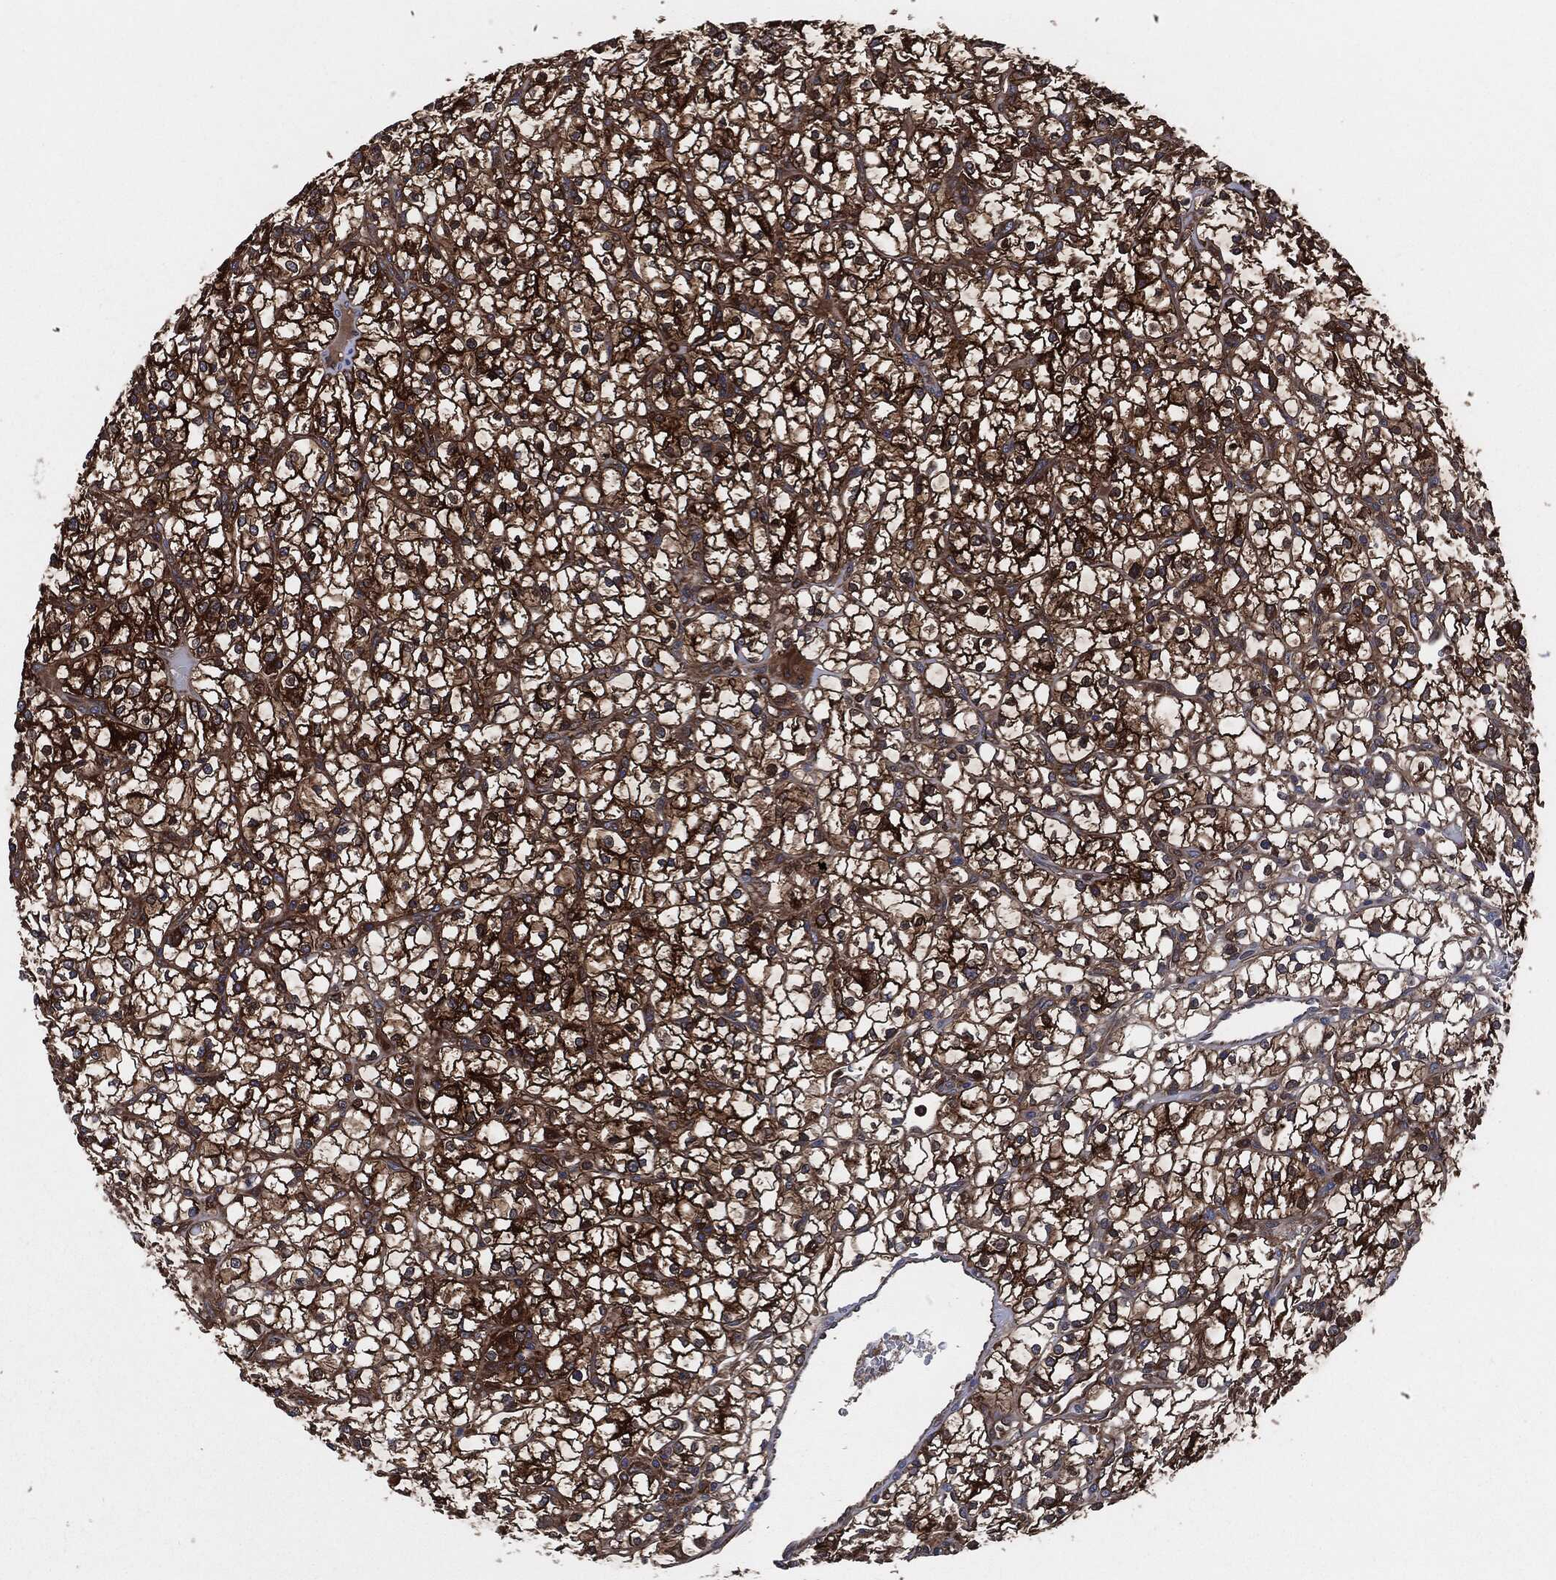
{"staining": {"intensity": "strong", "quantity": ">75%", "location": "cytoplasmic/membranous"}, "tissue": "renal cancer", "cell_type": "Tumor cells", "image_type": "cancer", "snomed": [{"axis": "morphology", "description": "Adenocarcinoma, NOS"}, {"axis": "topography", "description": "Kidney"}], "caption": "Immunohistochemical staining of human adenocarcinoma (renal) shows high levels of strong cytoplasmic/membranous positivity in approximately >75% of tumor cells.", "gene": "XPNPEP1", "patient": {"sex": "female", "age": 64}}